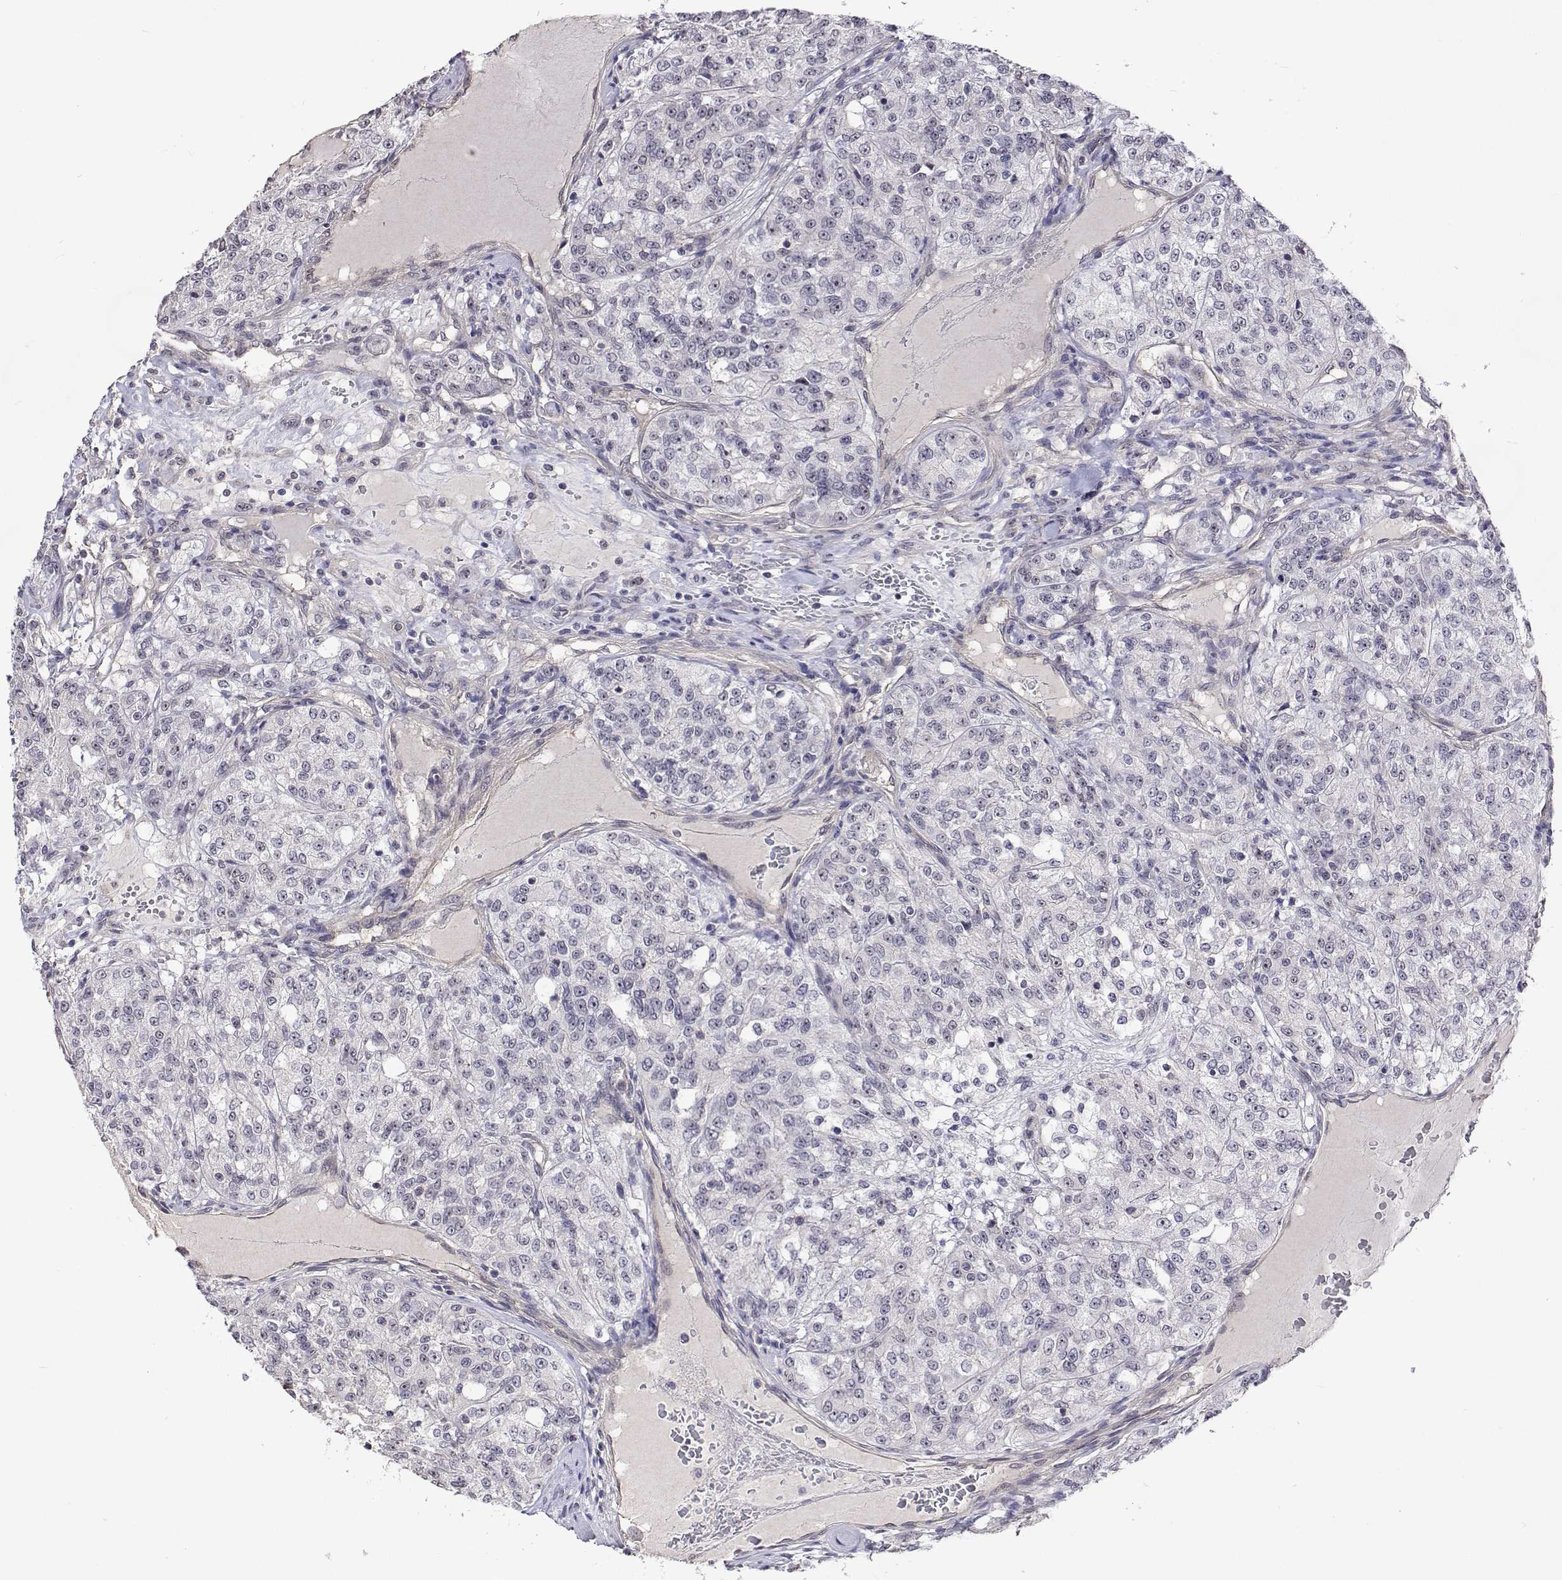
{"staining": {"intensity": "negative", "quantity": "none", "location": "none"}, "tissue": "renal cancer", "cell_type": "Tumor cells", "image_type": "cancer", "snomed": [{"axis": "morphology", "description": "Adenocarcinoma, NOS"}, {"axis": "topography", "description": "Kidney"}], "caption": "This is a photomicrograph of IHC staining of renal cancer, which shows no expression in tumor cells.", "gene": "NHP2", "patient": {"sex": "female", "age": 63}}